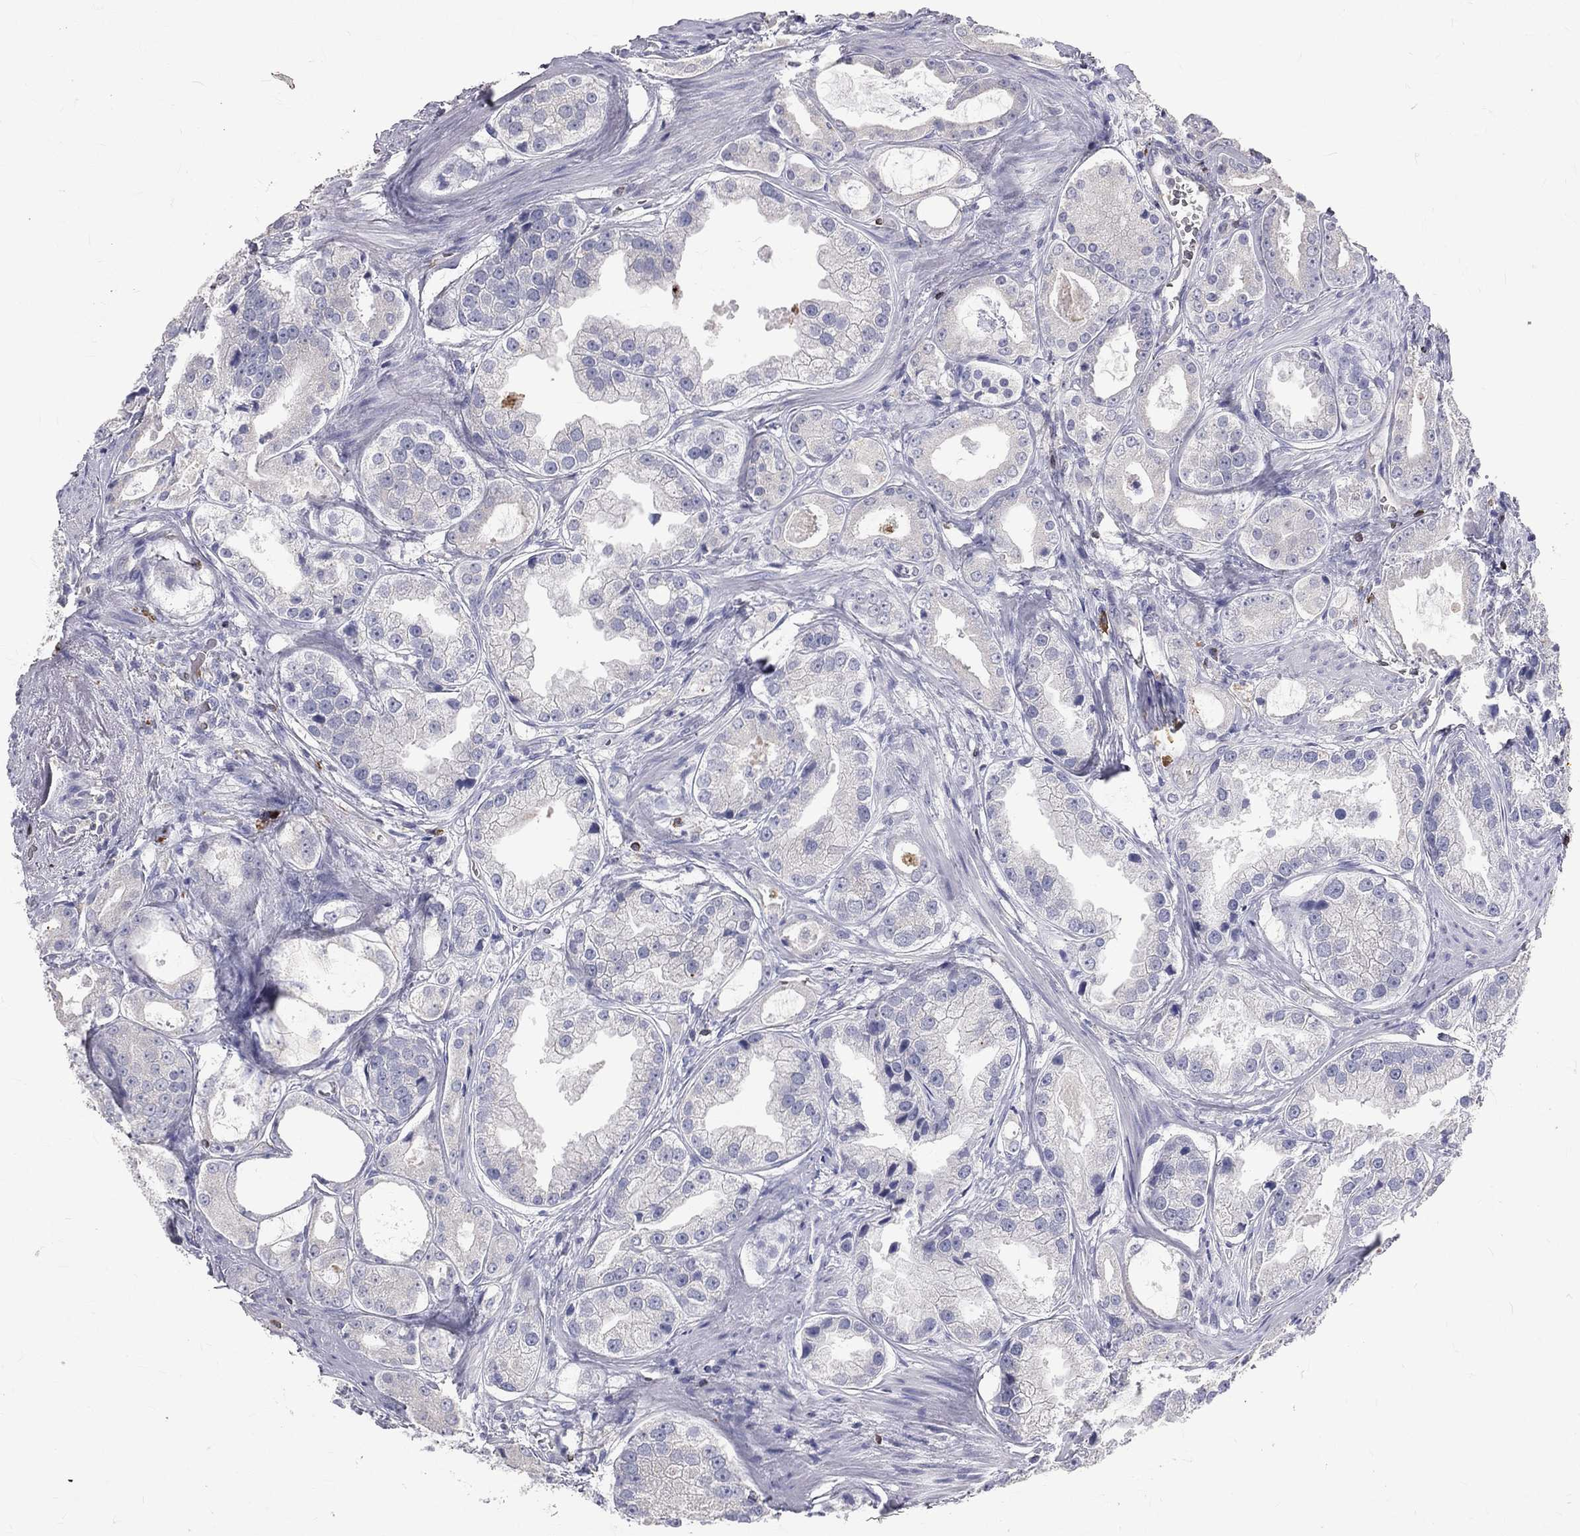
{"staining": {"intensity": "negative", "quantity": "none", "location": "none"}, "tissue": "prostate cancer", "cell_type": "Tumor cells", "image_type": "cancer", "snomed": [{"axis": "morphology", "description": "Adenocarcinoma, NOS"}, {"axis": "topography", "description": "Prostate"}], "caption": "A high-resolution histopathology image shows immunohistochemistry (IHC) staining of prostate cancer (adenocarcinoma), which demonstrates no significant staining in tumor cells.", "gene": "CTSW", "patient": {"sex": "male", "age": 61}}